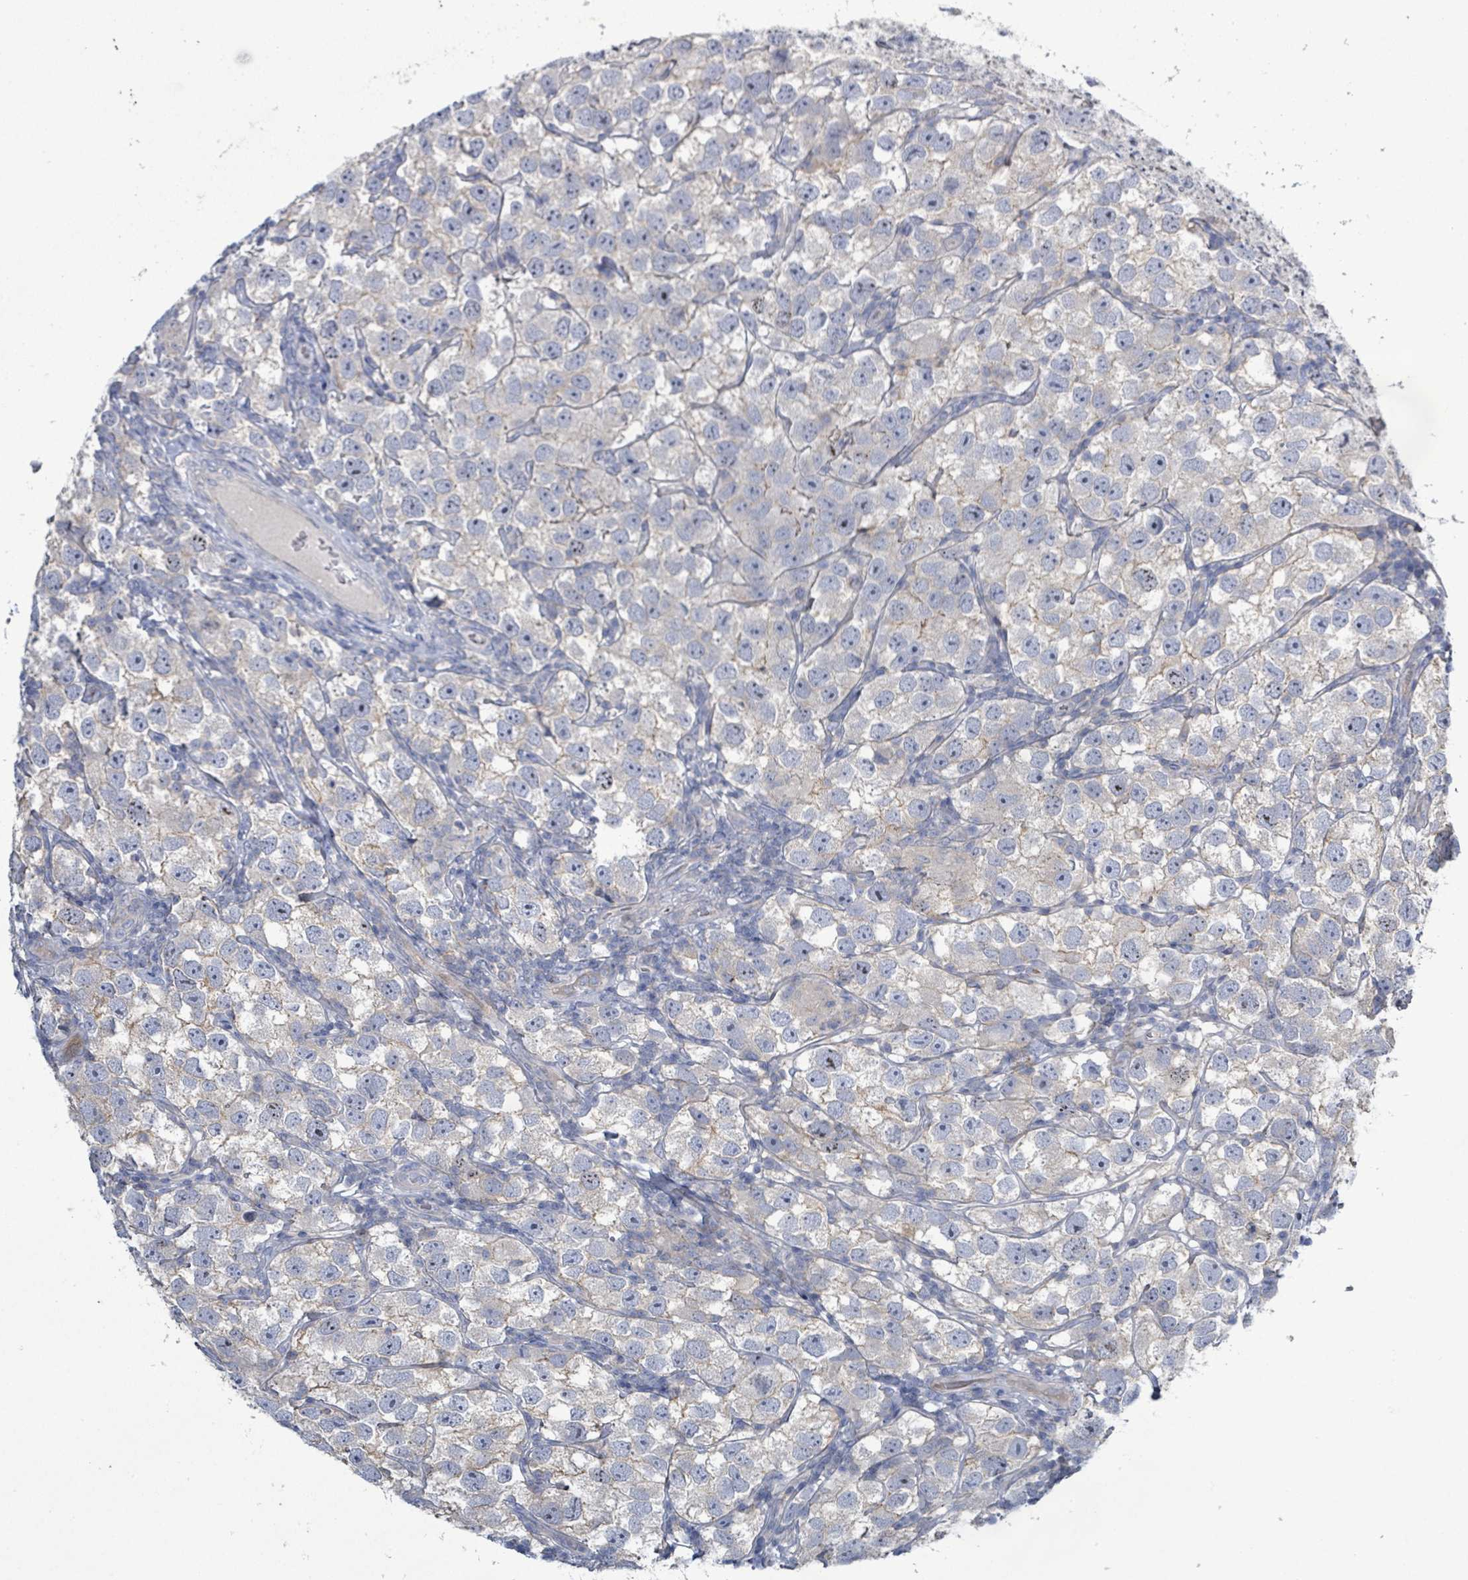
{"staining": {"intensity": "negative", "quantity": "none", "location": "none"}, "tissue": "testis cancer", "cell_type": "Tumor cells", "image_type": "cancer", "snomed": [{"axis": "morphology", "description": "Seminoma, NOS"}, {"axis": "topography", "description": "Testis"}], "caption": "Tumor cells show no significant protein positivity in testis cancer (seminoma).", "gene": "KRAS", "patient": {"sex": "male", "age": 26}}